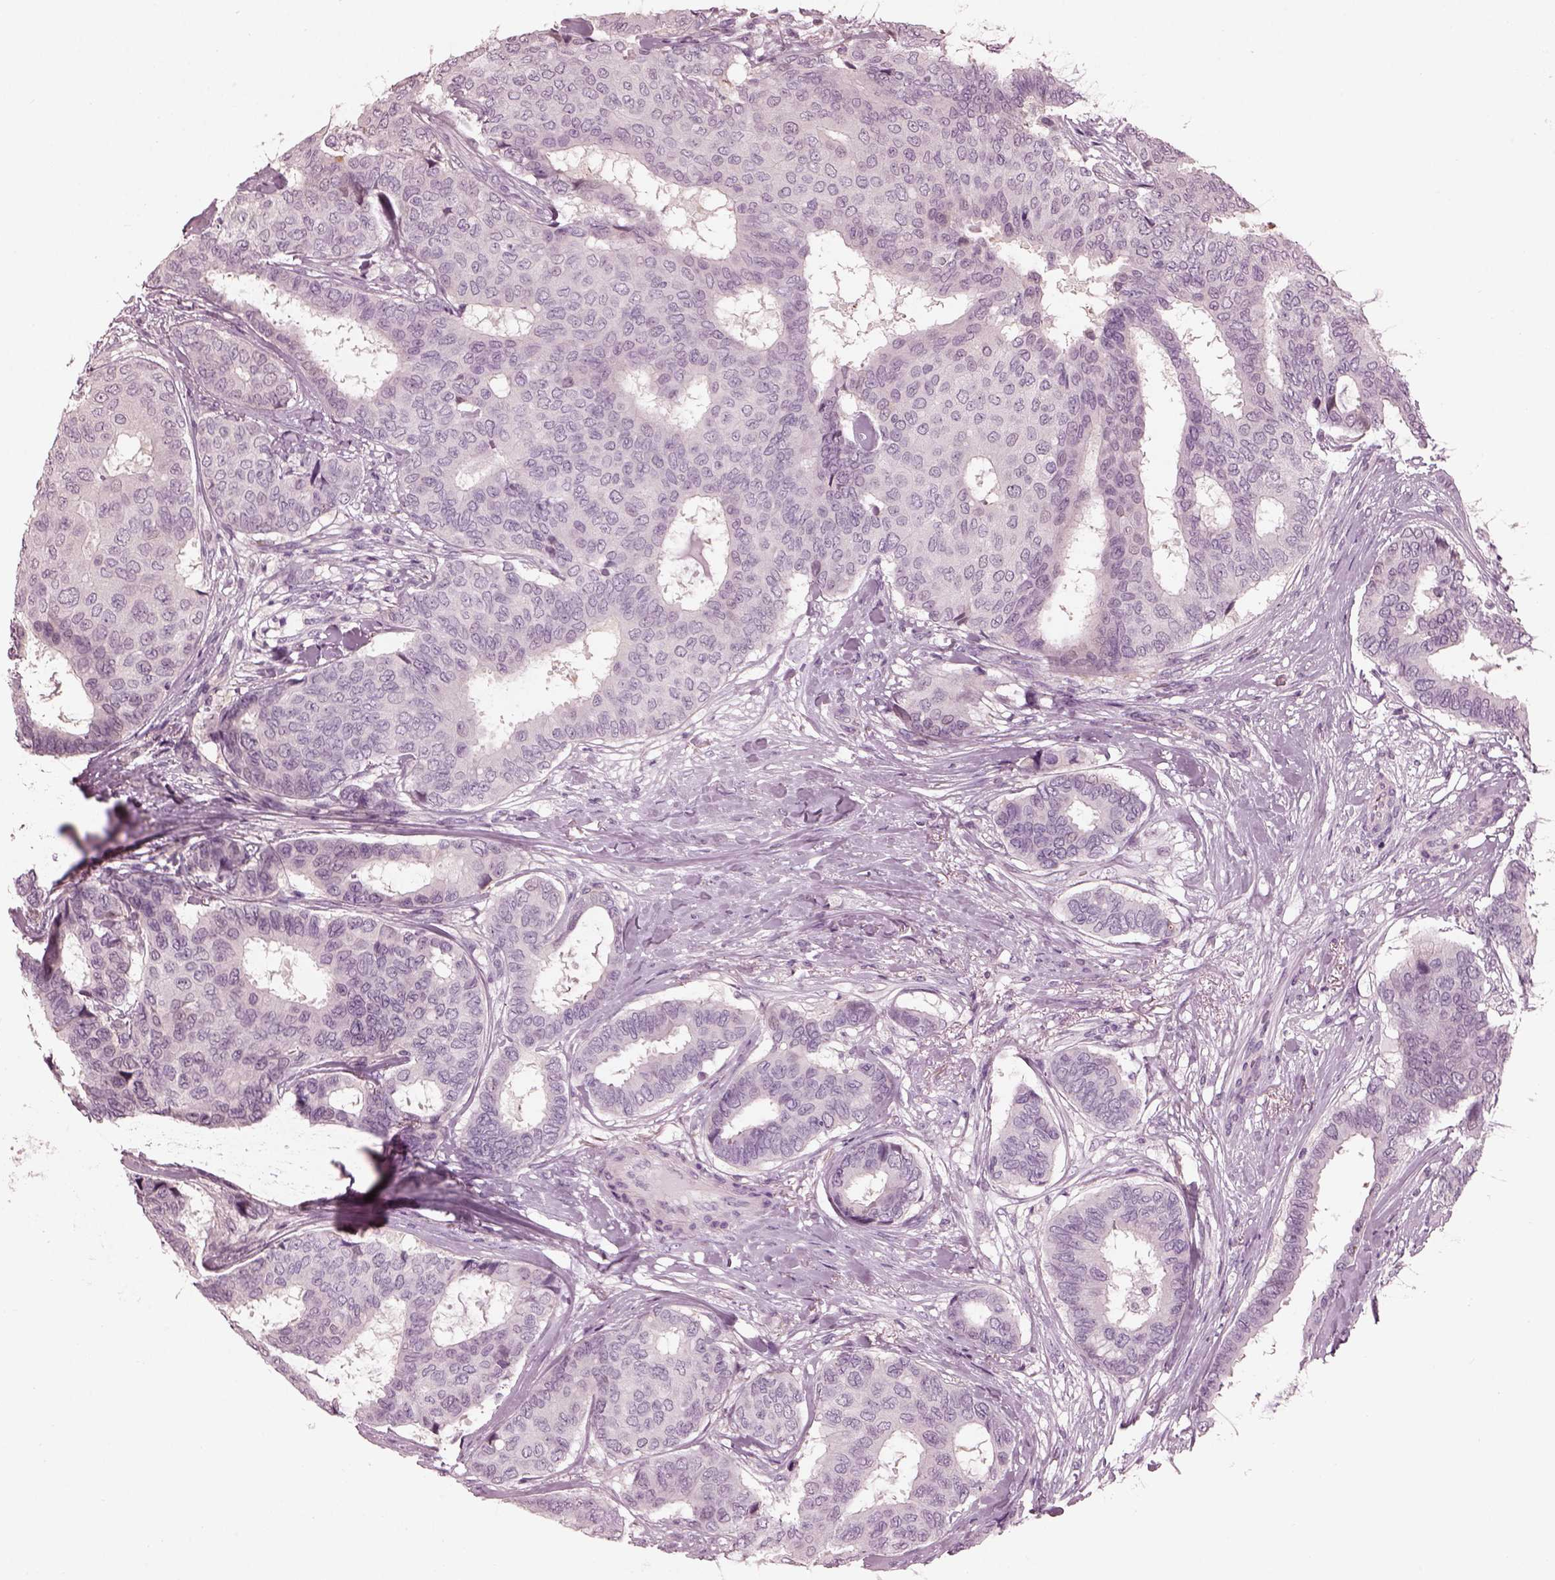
{"staining": {"intensity": "negative", "quantity": "none", "location": "none"}, "tissue": "breast cancer", "cell_type": "Tumor cells", "image_type": "cancer", "snomed": [{"axis": "morphology", "description": "Duct carcinoma"}, {"axis": "topography", "description": "Breast"}], "caption": "A high-resolution histopathology image shows immunohistochemistry staining of breast cancer, which displays no significant staining in tumor cells.", "gene": "BFSP1", "patient": {"sex": "female", "age": 75}}